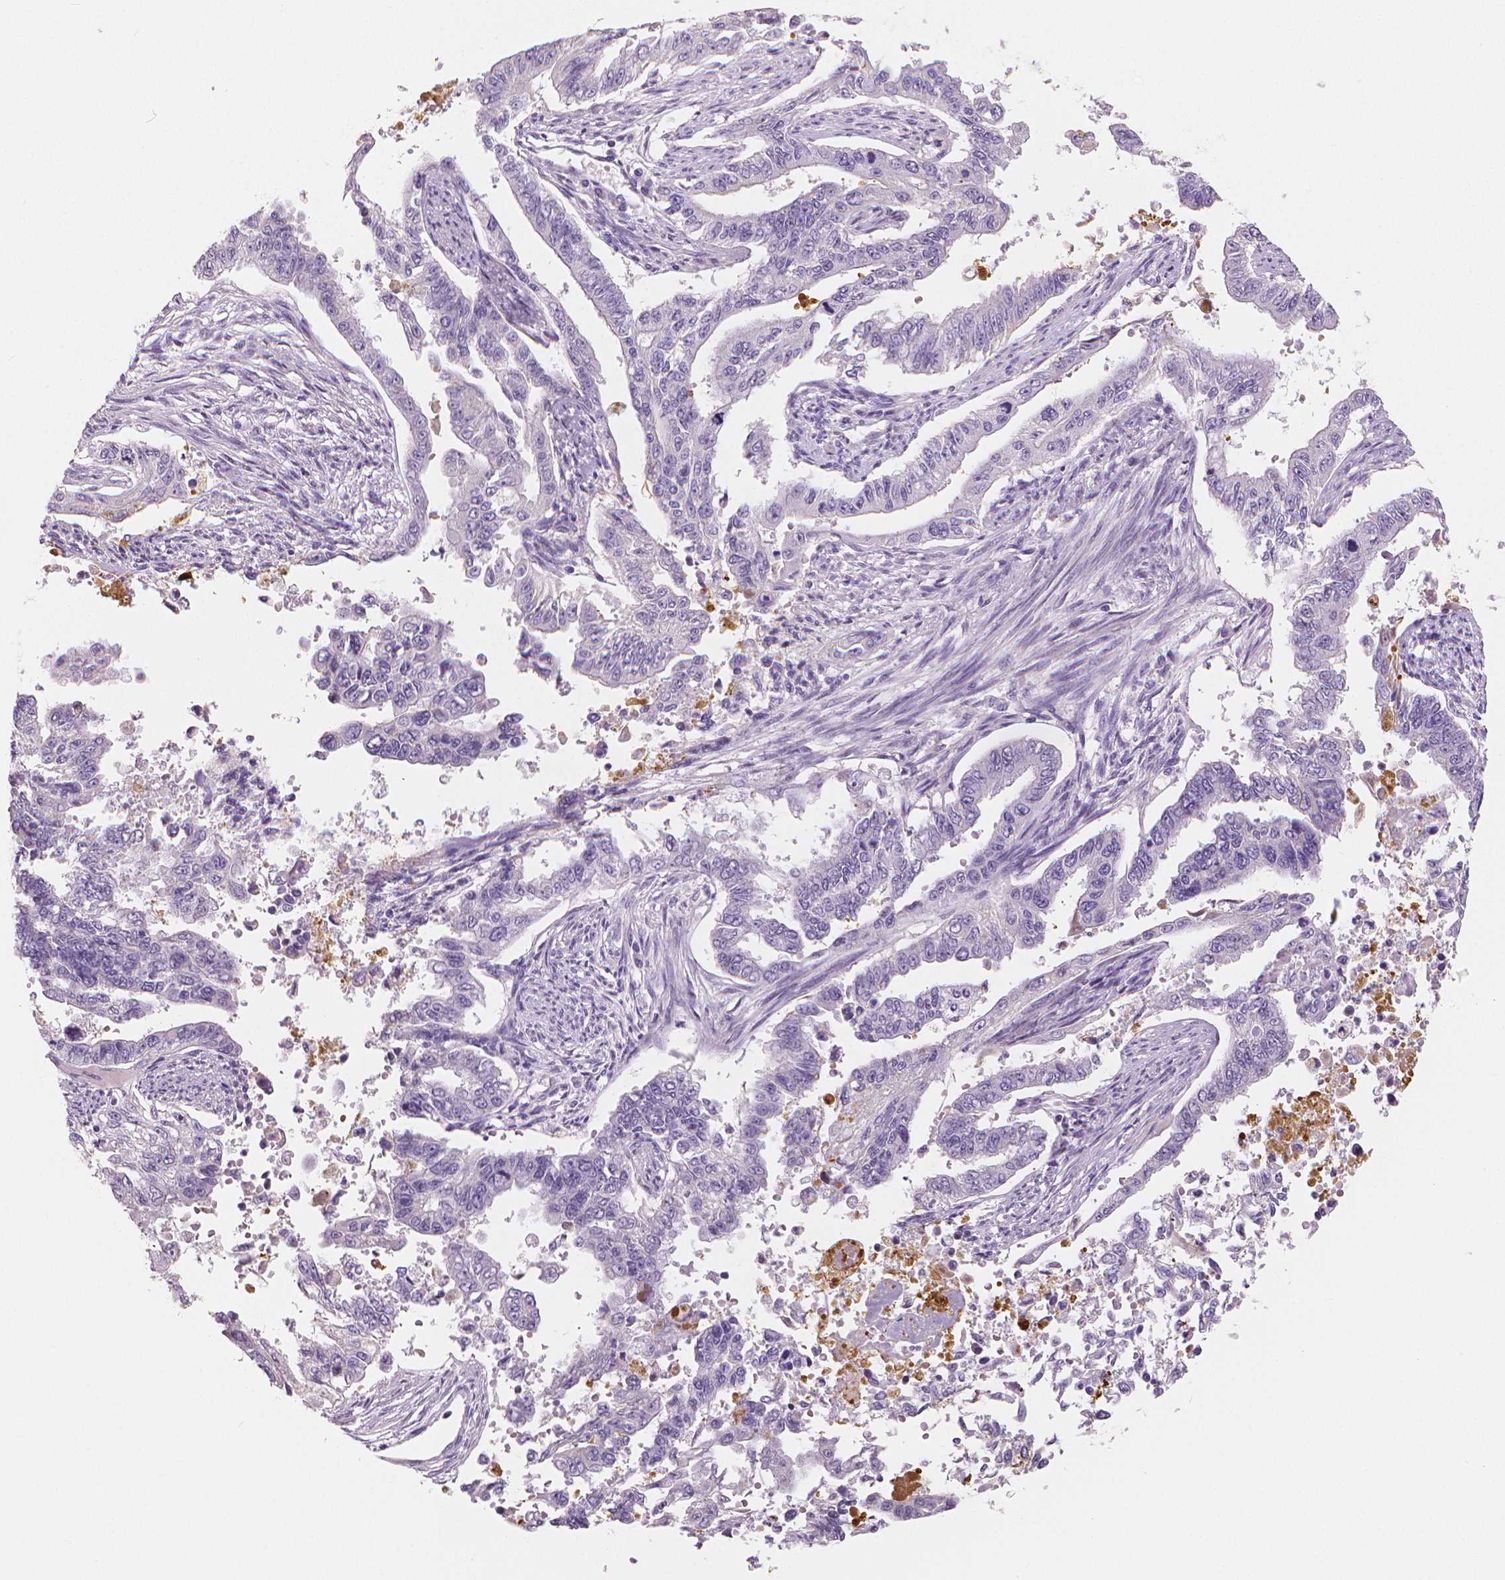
{"staining": {"intensity": "negative", "quantity": "none", "location": "none"}, "tissue": "endometrial cancer", "cell_type": "Tumor cells", "image_type": "cancer", "snomed": [{"axis": "morphology", "description": "Adenocarcinoma, NOS"}, {"axis": "topography", "description": "Uterus"}], "caption": "Human adenocarcinoma (endometrial) stained for a protein using immunohistochemistry (IHC) demonstrates no expression in tumor cells.", "gene": "APOA4", "patient": {"sex": "female", "age": 59}}